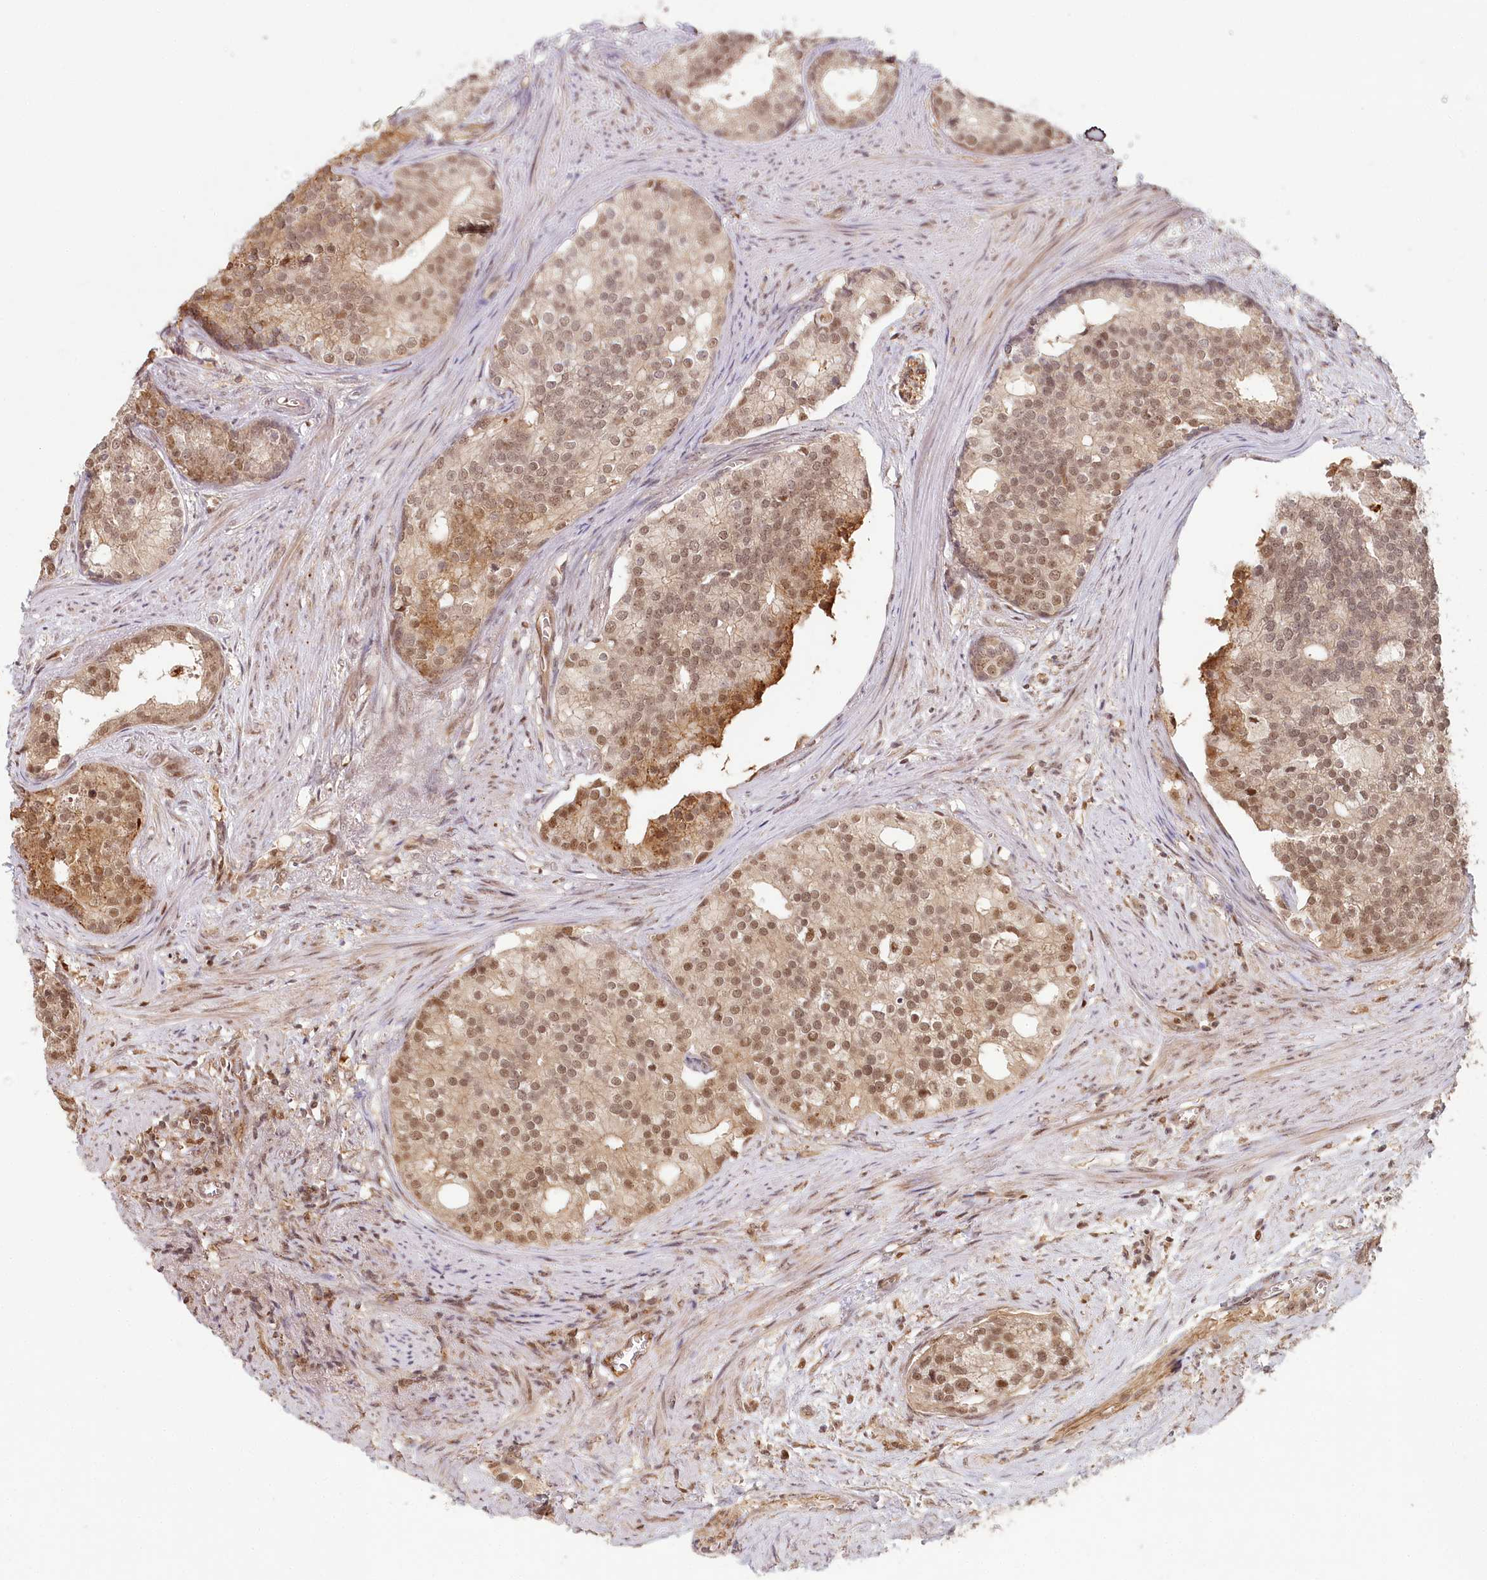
{"staining": {"intensity": "moderate", "quantity": ">75%", "location": "cytoplasmic/membranous,nuclear"}, "tissue": "prostate cancer", "cell_type": "Tumor cells", "image_type": "cancer", "snomed": [{"axis": "morphology", "description": "Adenocarcinoma, Low grade"}, {"axis": "topography", "description": "Prostate"}], "caption": "Prostate cancer (low-grade adenocarcinoma) stained with immunohistochemistry displays moderate cytoplasmic/membranous and nuclear staining in approximately >75% of tumor cells.", "gene": "WAPL", "patient": {"sex": "male", "age": 71}}